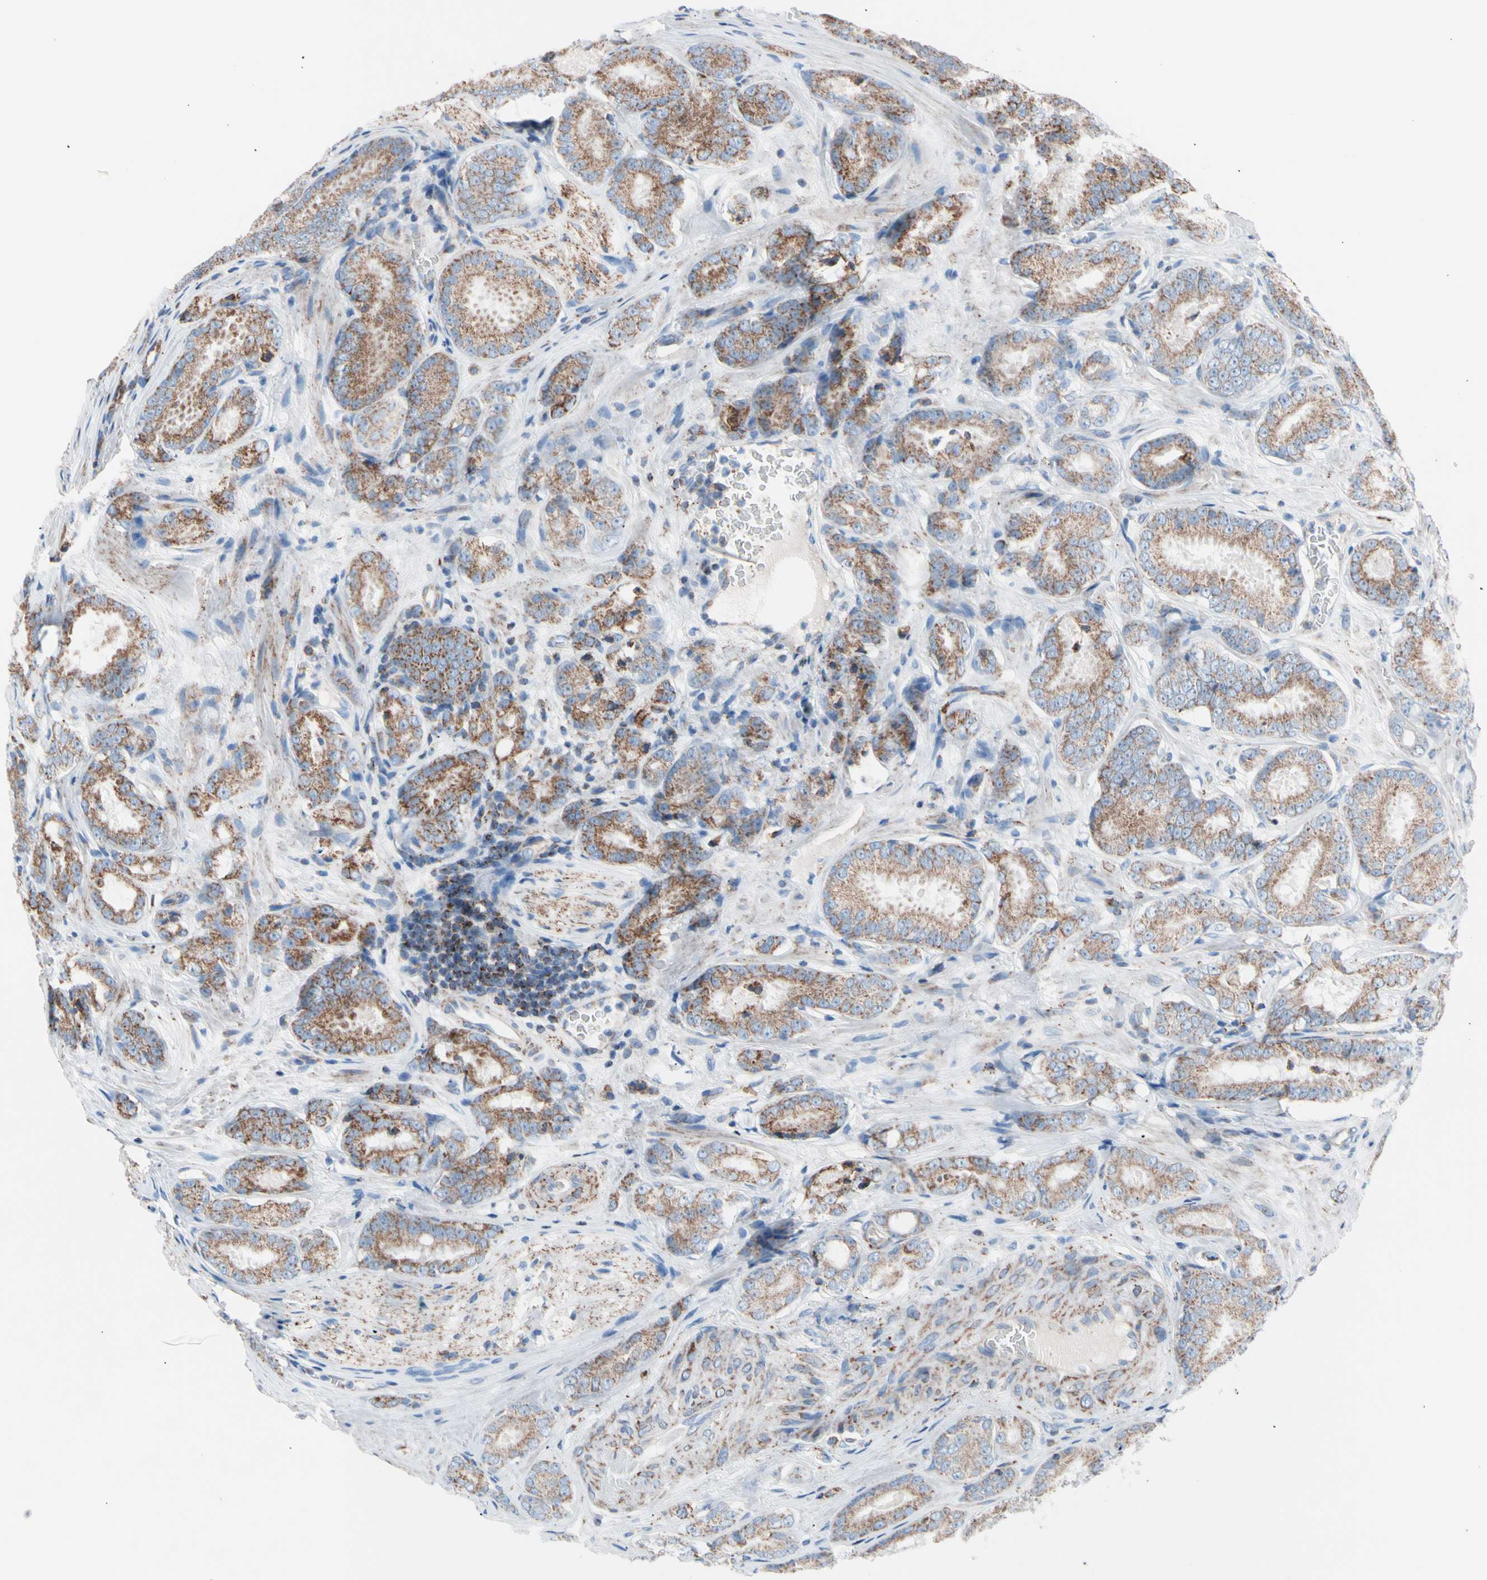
{"staining": {"intensity": "moderate", "quantity": ">75%", "location": "cytoplasmic/membranous"}, "tissue": "prostate cancer", "cell_type": "Tumor cells", "image_type": "cancer", "snomed": [{"axis": "morphology", "description": "Adenocarcinoma, High grade"}, {"axis": "topography", "description": "Prostate"}], "caption": "An immunohistochemistry histopathology image of tumor tissue is shown. Protein staining in brown shows moderate cytoplasmic/membranous positivity in prostate adenocarcinoma (high-grade) within tumor cells.", "gene": "HK1", "patient": {"sex": "male", "age": 64}}